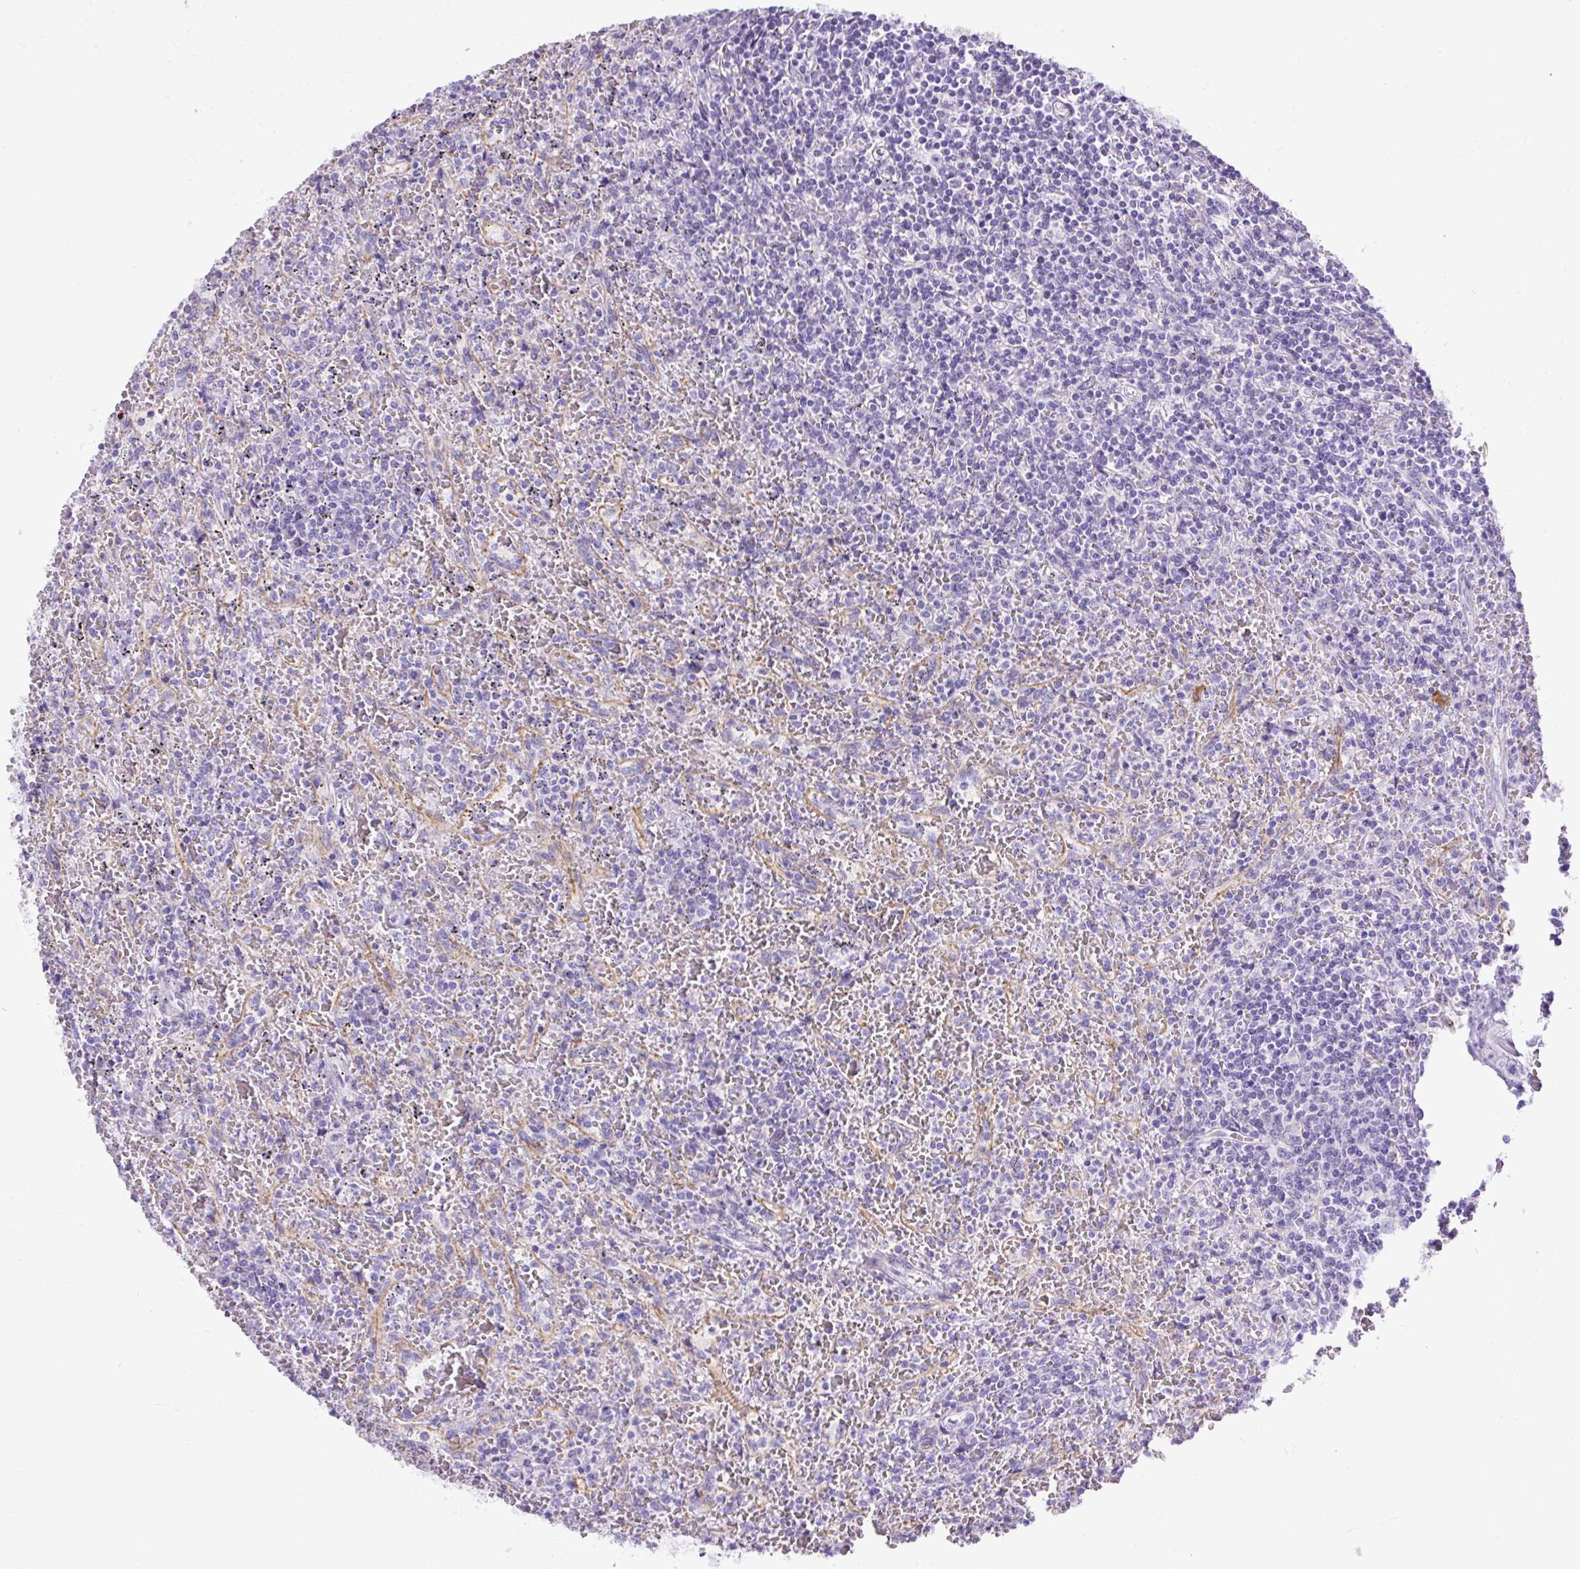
{"staining": {"intensity": "negative", "quantity": "none", "location": "none"}, "tissue": "lymphoma", "cell_type": "Tumor cells", "image_type": "cancer", "snomed": [{"axis": "morphology", "description": "Malignant lymphoma, non-Hodgkin's type, Low grade"}, {"axis": "topography", "description": "Spleen"}], "caption": "Immunohistochemical staining of human lymphoma shows no significant positivity in tumor cells. Brightfield microscopy of immunohistochemistry (IHC) stained with DAB (3,3'-diaminobenzidine) (brown) and hematoxylin (blue), captured at high magnification.", "gene": "SPTBN5", "patient": {"sex": "female", "age": 64}}